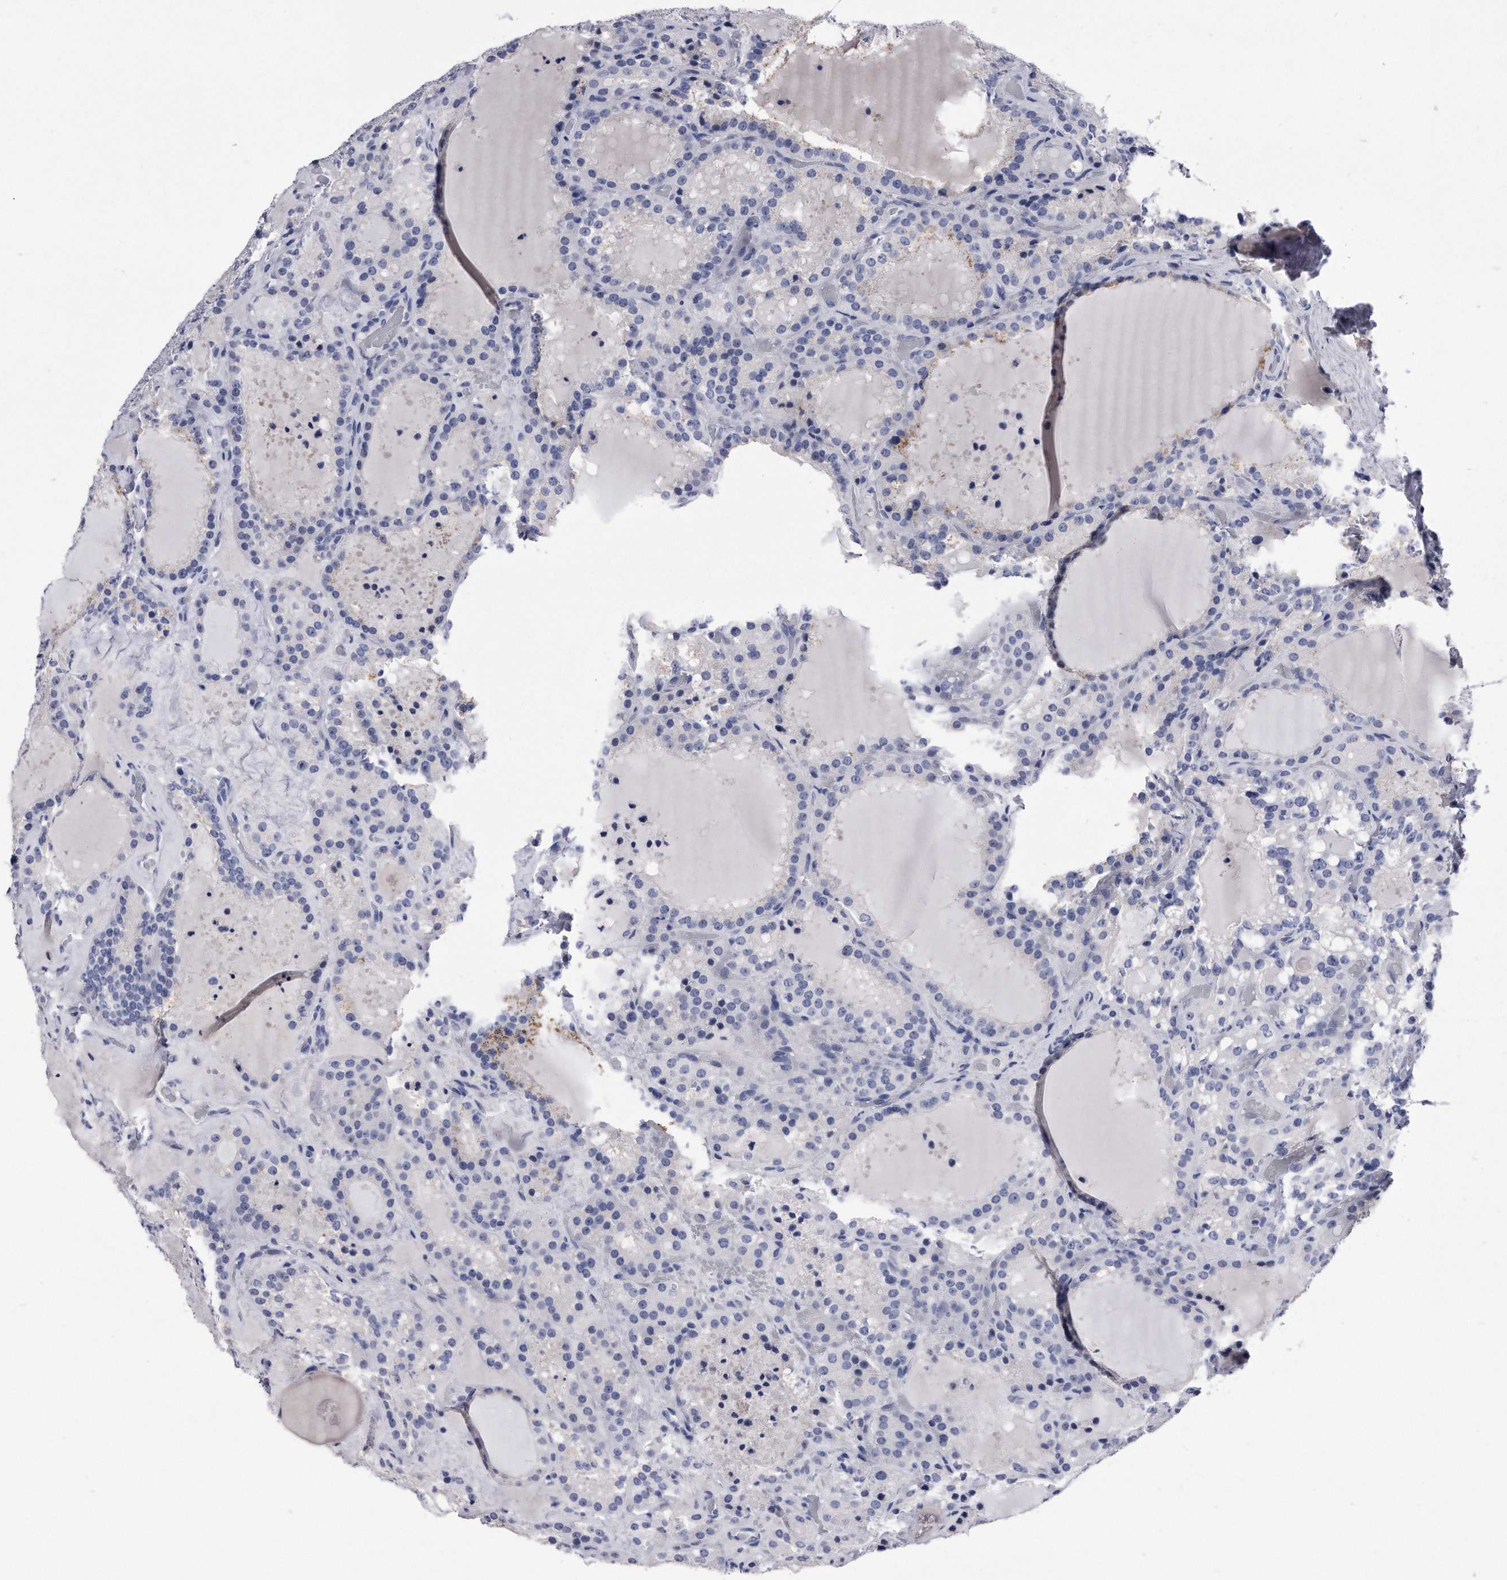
{"staining": {"intensity": "negative", "quantity": "none", "location": "none"}, "tissue": "thyroid cancer", "cell_type": "Tumor cells", "image_type": "cancer", "snomed": [{"axis": "morphology", "description": "Papillary adenocarcinoma, NOS"}, {"axis": "topography", "description": "Thyroid gland"}], "caption": "A photomicrograph of papillary adenocarcinoma (thyroid) stained for a protein displays no brown staining in tumor cells.", "gene": "KCTD8", "patient": {"sex": "male", "age": 77}}